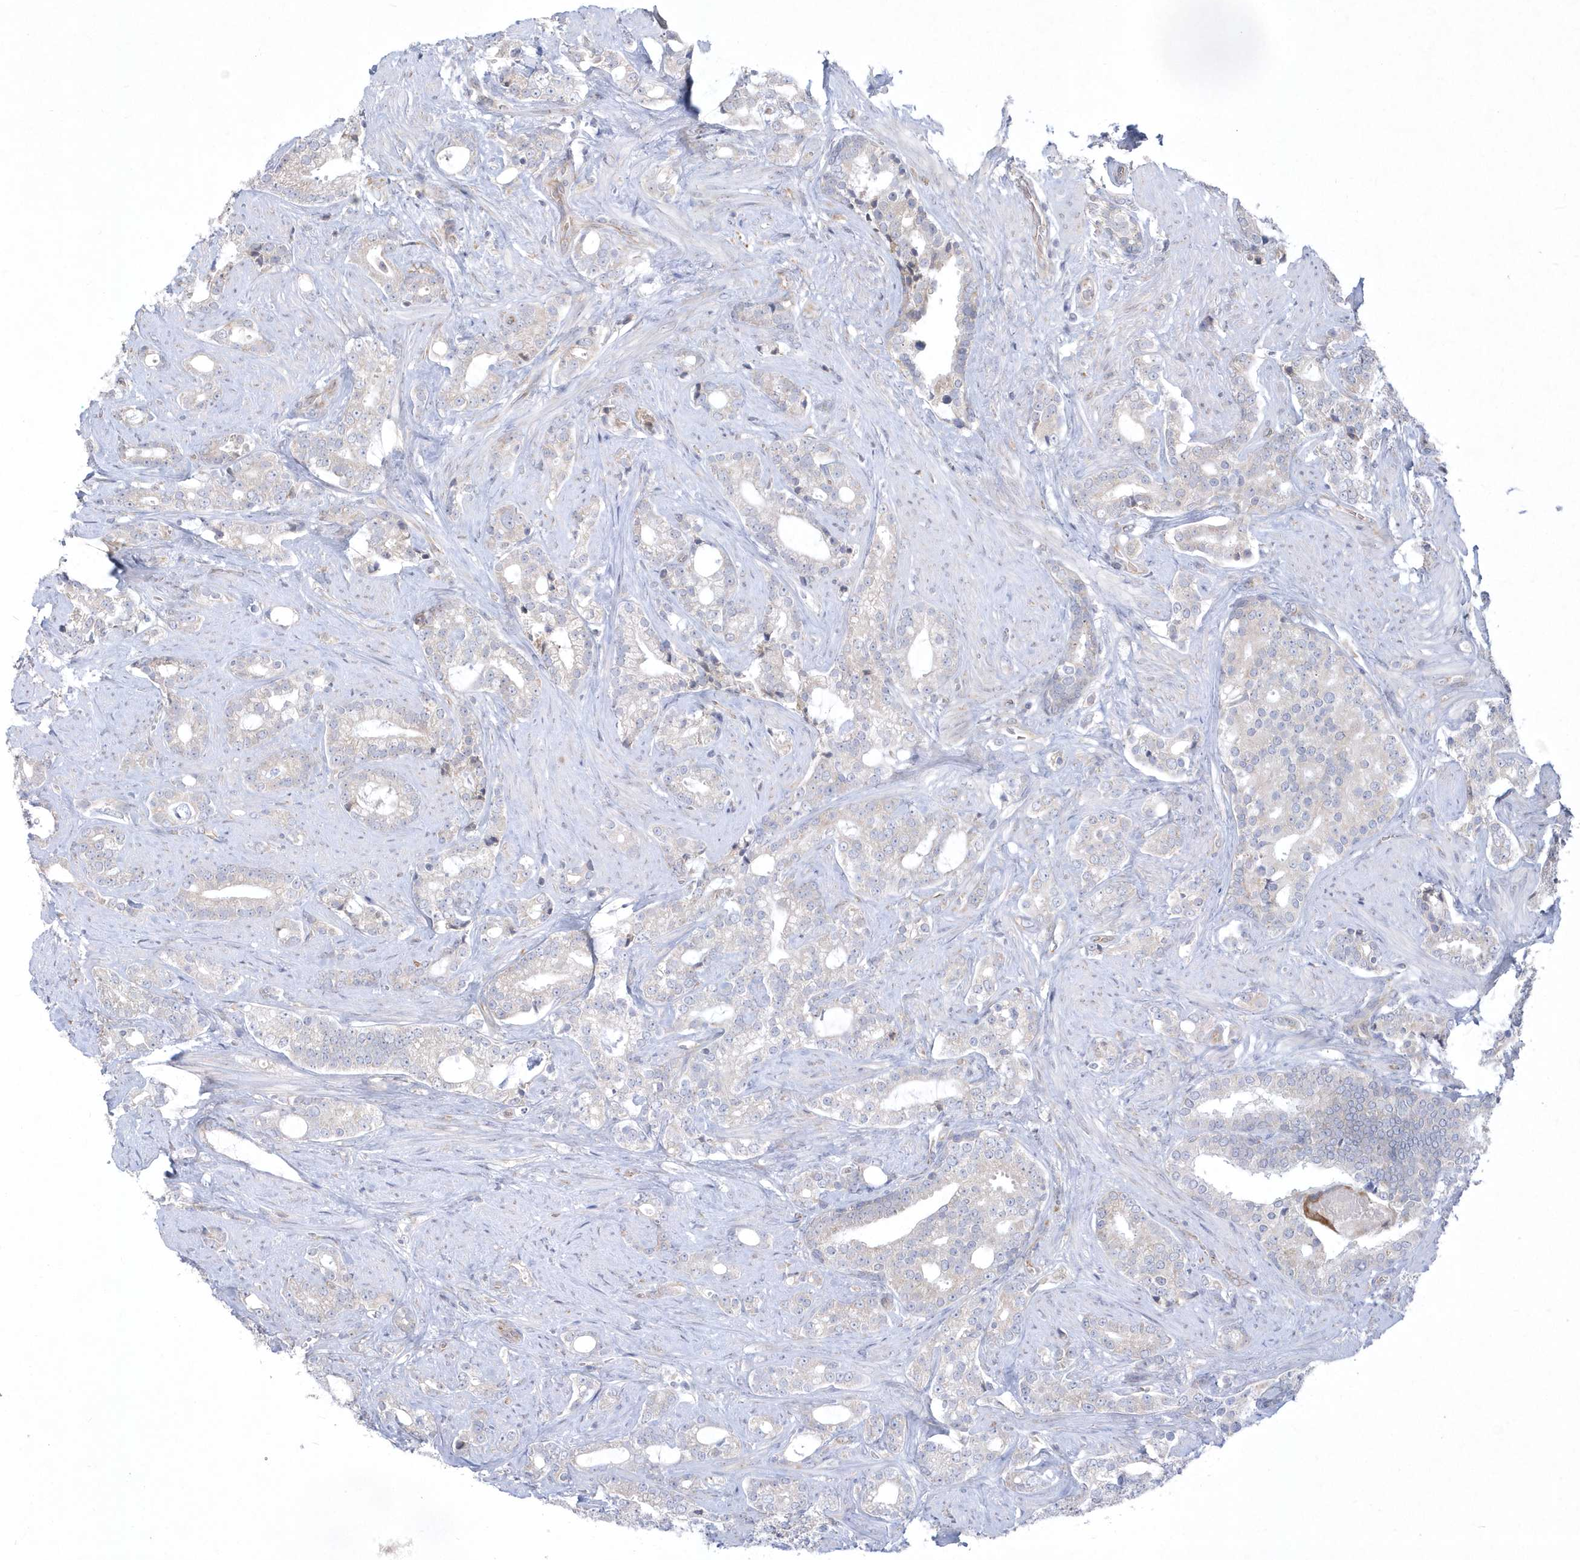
{"staining": {"intensity": "negative", "quantity": "none", "location": "none"}, "tissue": "prostate cancer", "cell_type": "Tumor cells", "image_type": "cancer", "snomed": [{"axis": "morphology", "description": "Adenocarcinoma, High grade"}, {"axis": "topography", "description": "Prostate and seminal vesicle, NOS"}], "caption": "A high-resolution photomicrograph shows immunohistochemistry (IHC) staining of prostate cancer (adenocarcinoma (high-grade)), which displays no significant staining in tumor cells.", "gene": "DGAT1", "patient": {"sex": "male", "age": 67}}